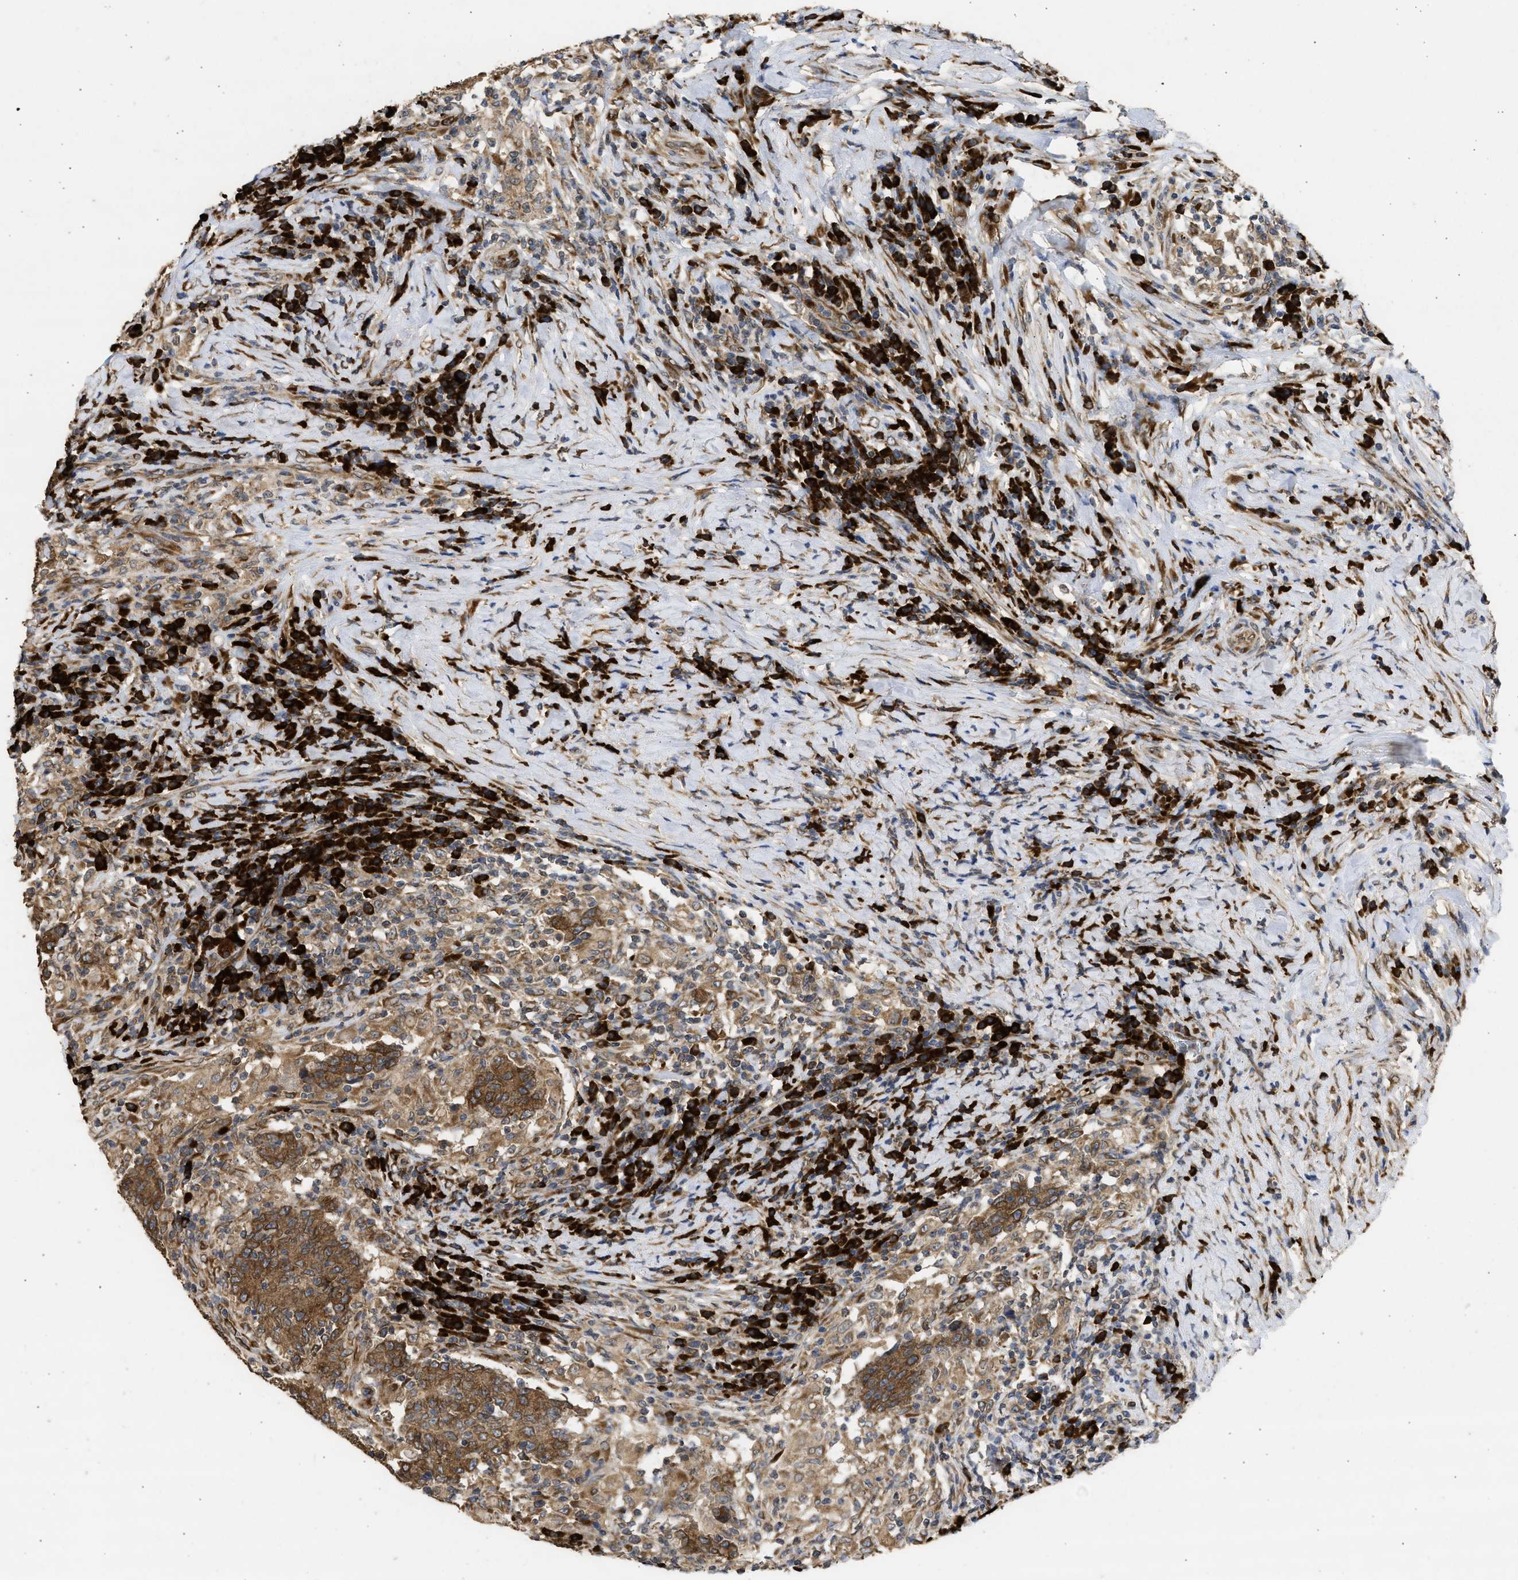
{"staining": {"intensity": "moderate", "quantity": ">75%", "location": "cytoplasmic/membranous"}, "tissue": "colorectal cancer", "cell_type": "Tumor cells", "image_type": "cancer", "snomed": [{"axis": "morphology", "description": "Normal tissue, NOS"}, {"axis": "morphology", "description": "Adenocarcinoma, NOS"}, {"axis": "topography", "description": "Colon"}], "caption": "Human adenocarcinoma (colorectal) stained with a brown dye demonstrates moderate cytoplasmic/membranous positive expression in about >75% of tumor cells.", "gene": "DNAJC1", "patient": {"sex": "female", "age": 75}}